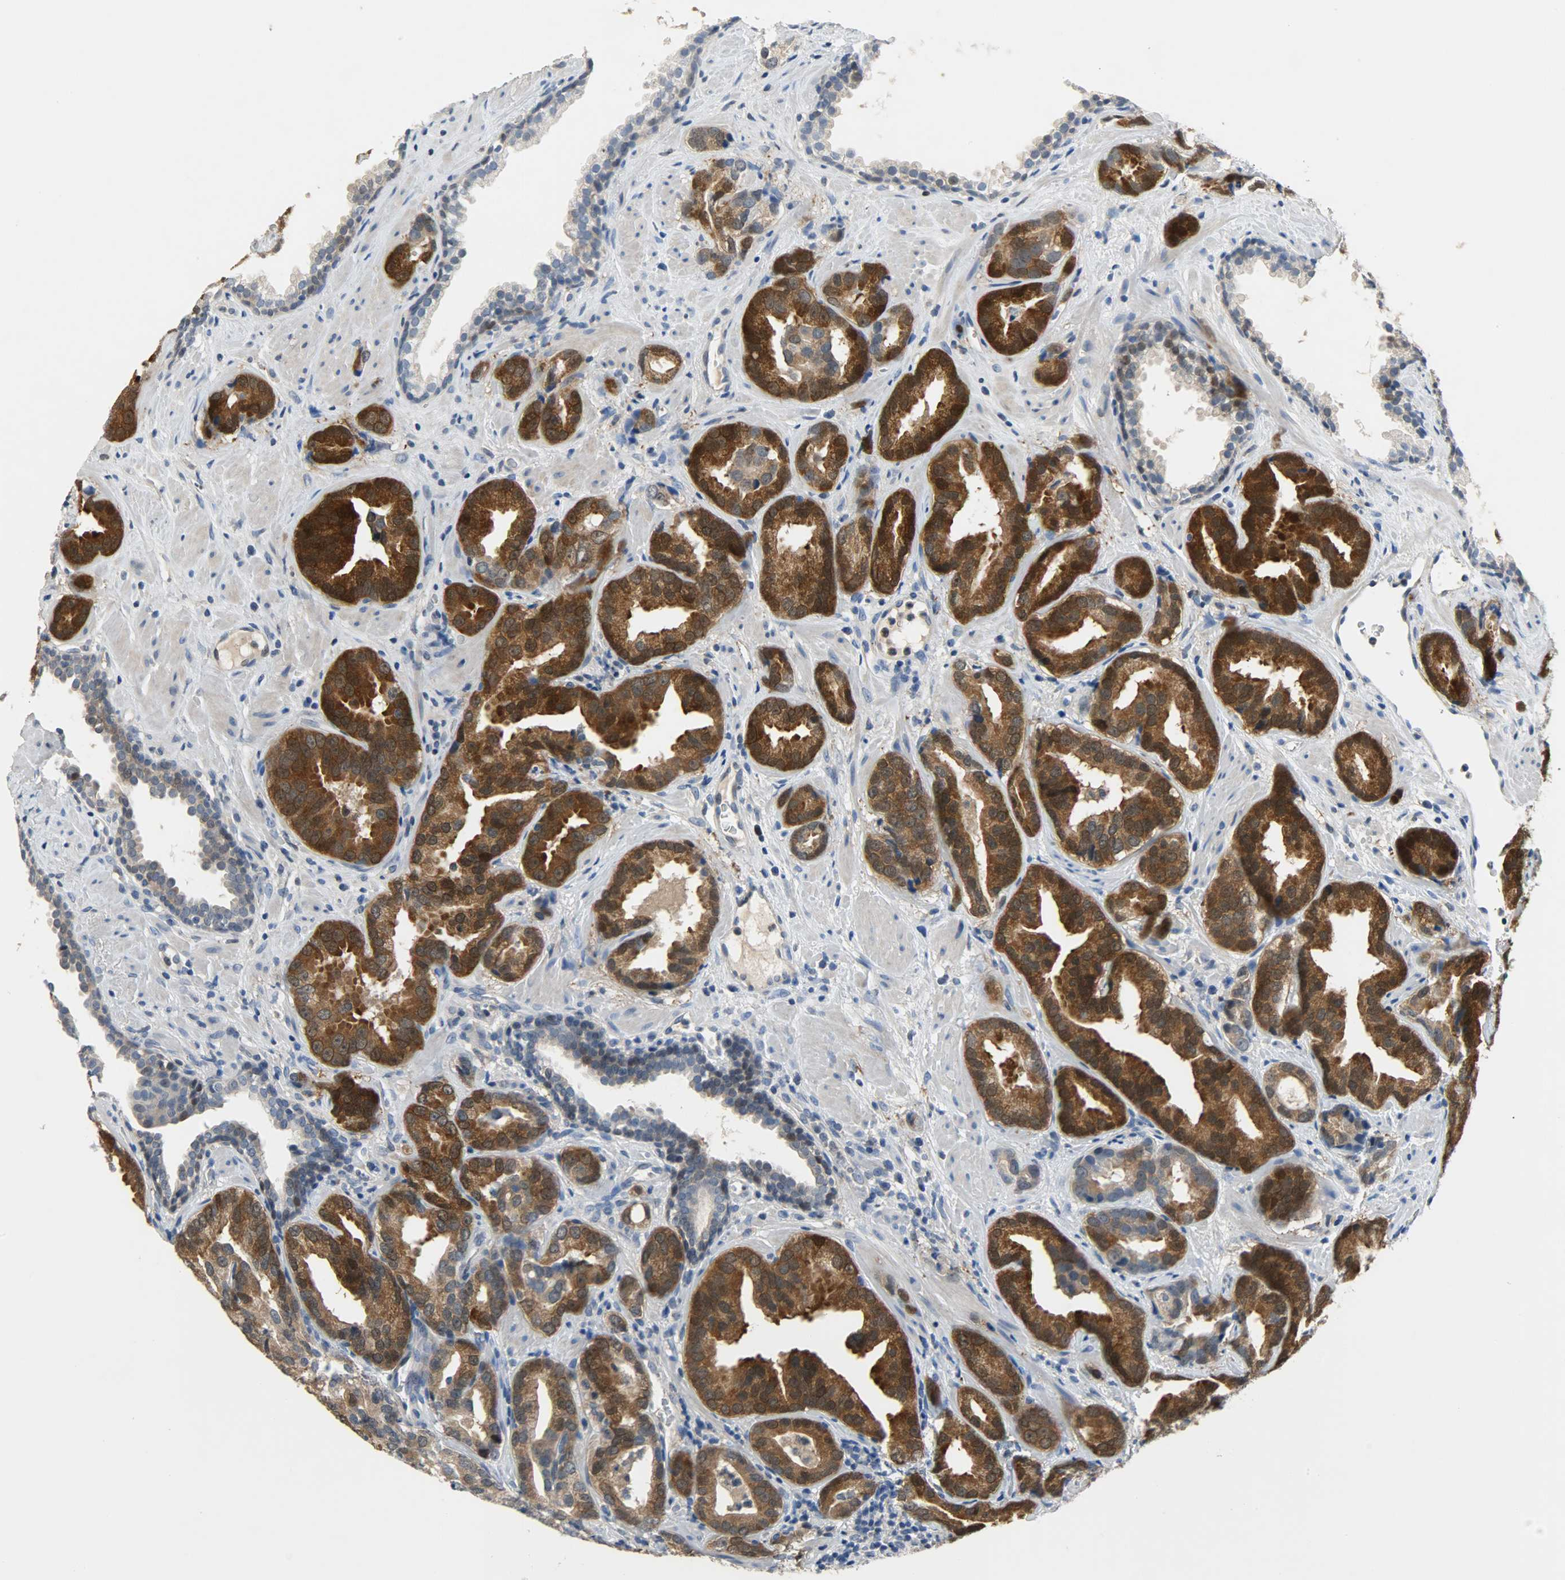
{"staining": {"intensity": "strong", "quantity": ">75%", "location": "cytoplasmic/membranous"}, "tissue": "prostate cancer", "cell_type": "Tumor cells", "image_type": "cancer", "snomed": [{"axis": "morphology", "description": "Adenocarcinoma, Low grade"}, {"axis": "topography", "description": "Prostate"}], "caption": "Immunohistochemistry micrograph of neoplastic tissue: prostate cancer (low-grade adenocarcinoma) stained using immunohistochemistry (IHC) shows high levels of strong protein expression localized specifically in the cytoplasmic/membranous of tumor cells, appearing as a cytoplasmic/membranous brown color.", "gene": "EIF4EBP1", "patient": {"sex": "male", "age": 59}}